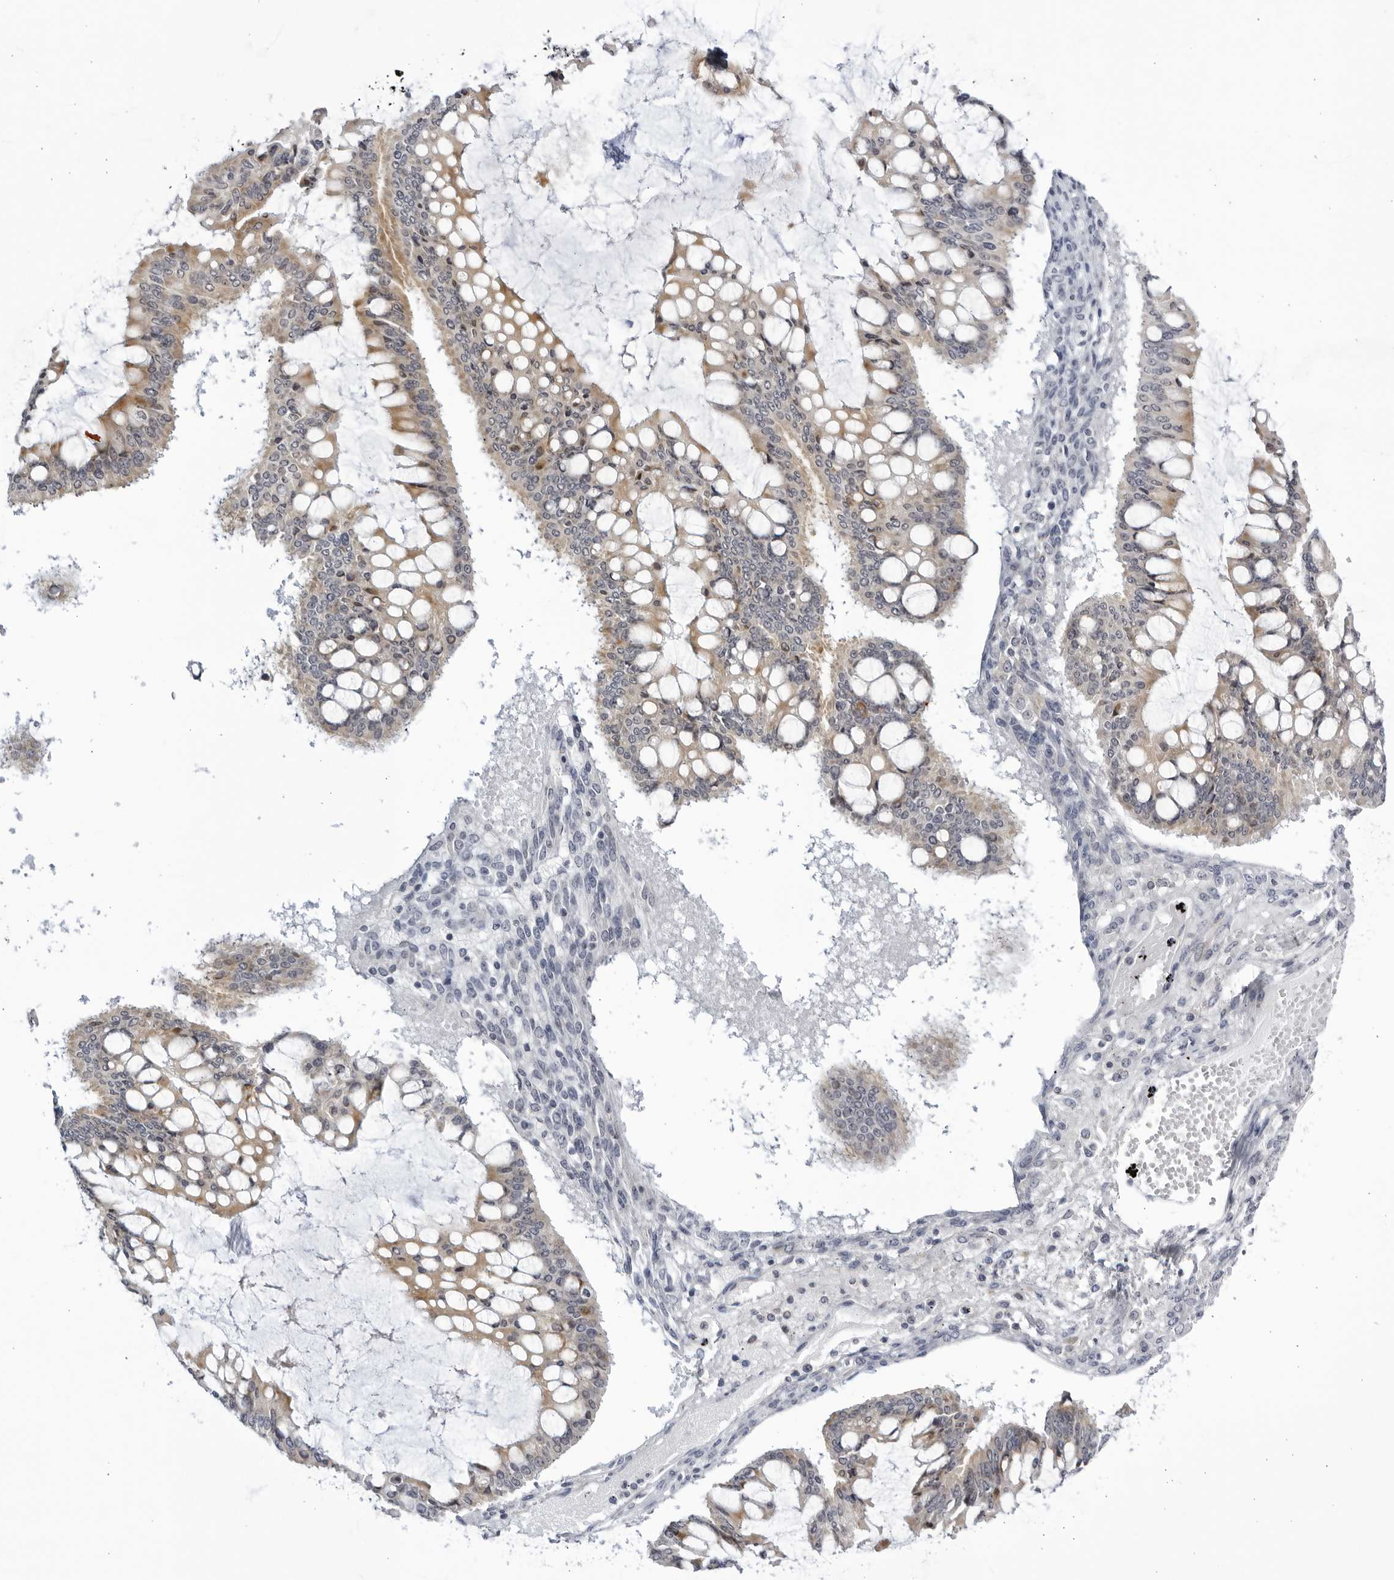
{"staining": {"intensity": "moderate", "quantity": ">75%", "location": "cytoplasmic/membranous"}, "tissue": "ovarian cancer", "cell_type": "Tumor cells", "image_type": "cancer", "snomed": [{"axis": "morphology", "description": "Cystadenocarcinoma, mucinous, NOS"}, {"axis": "topography", "description": "Ovary"}], "caption": "DAB (3,3'-diaminobenzidine) immunohistochemical staining of ovarian cancer displays moderate cytoplasmic/membranous protein expression in approximately >75% of tumor cells.", "gene": "CNBD1", "patient": {"sex": "female", "age": 73}}